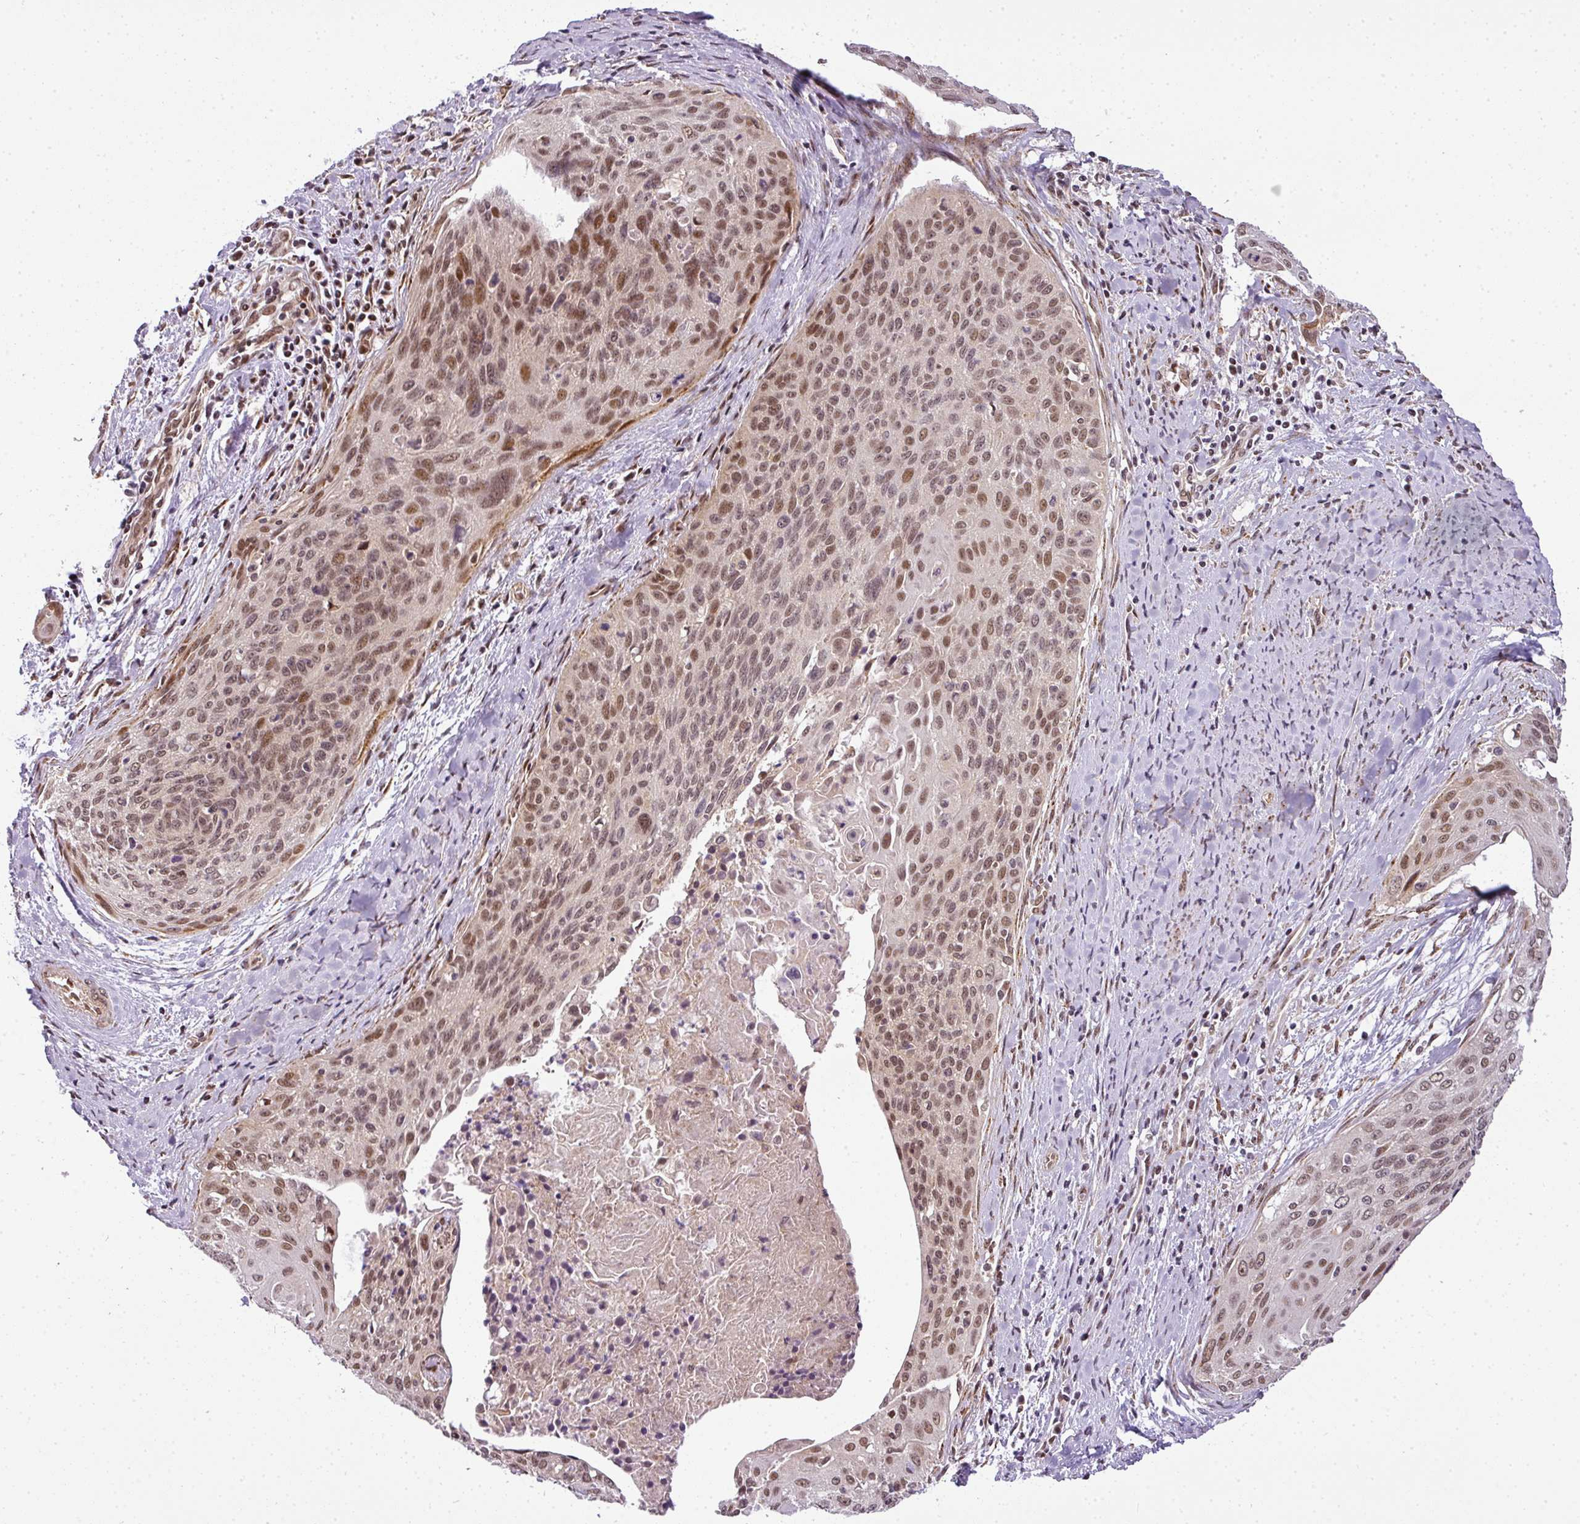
{"staining": {"intensity": "moderate", "quantity": ">75%", "location": "nuclear"}, "tissue": "cervical cancer", "cell_type": "Tumor cells", "image_type": "cancer", "snomed": [{"axis": "morphology", "description": "Squamous cell carcinoma, NOS"}, {"axis": "topography", "description": "Cervix"}], "caption": "Immunohistochemistry of human squamous cell carcinoma (cervical) exhibits medium levels of moderate nuclear staining in about >75% of tumor cells.", "gene": "C1orf226", "patient": {"sex": "female", "age": 55}}